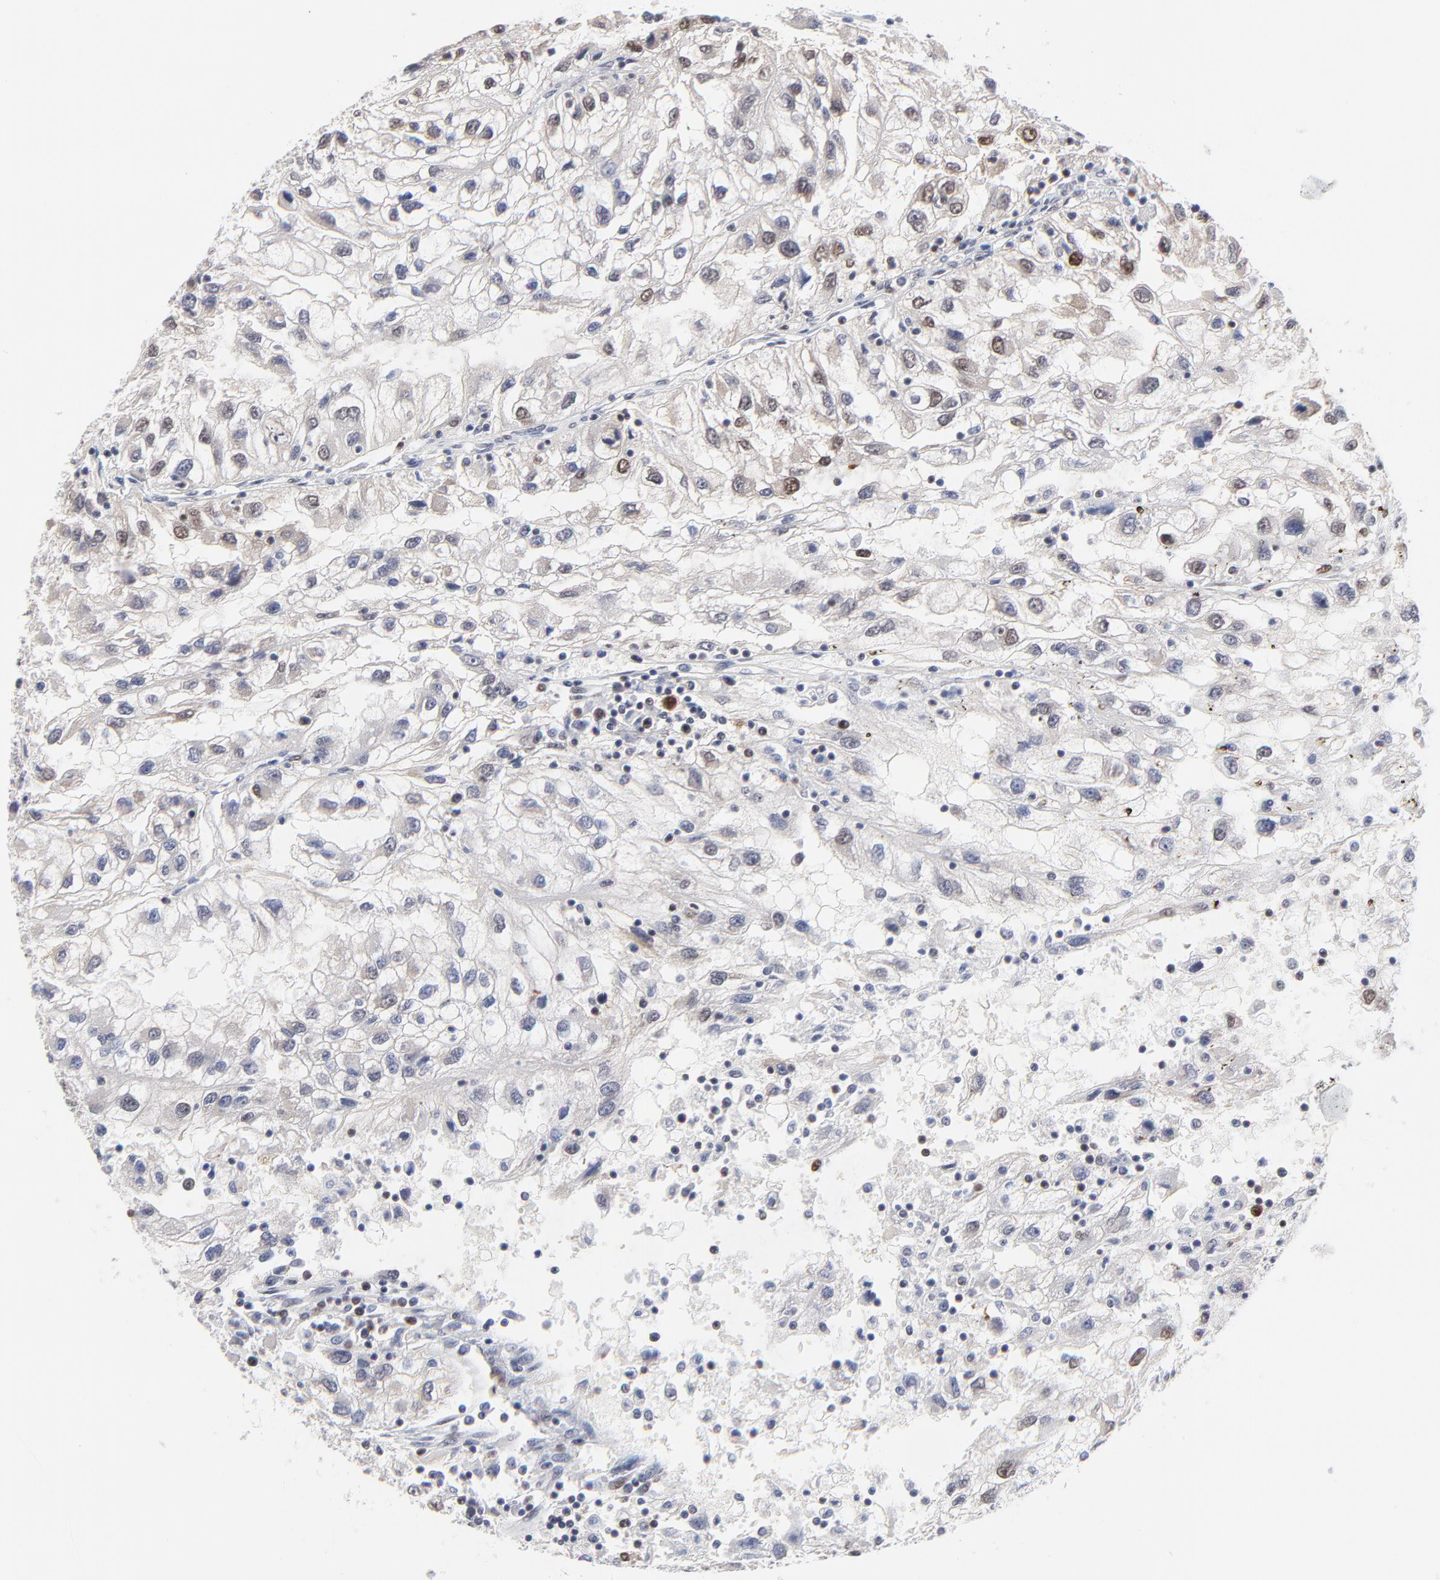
{"staining": {"intensity": "weak", "quantity": "<25%", "location": "nuclear"}, "tissue": "renal cancer", "cell_type": "Tumor cells", "image_type": "cancer", "snomed": [{"axis": "morphology", "description": "Normal tissue, NOS"}, {"axis": "morphology", "description": "Adenocarcinoma, NOS"}, {"axis": "topography", "description": "Kidney"}], "caption": "Immunohistochemistry of adenocarcinoma (renal) displays no expression in tumor cells. The staining was performed using DAB to visualize the protein expression in brown, while the nuclei were stained in blue with hematoxylin (Magnification: 20x).", "gene": "OGFOD1", "patient": {"sex": "male", "age": 71}}